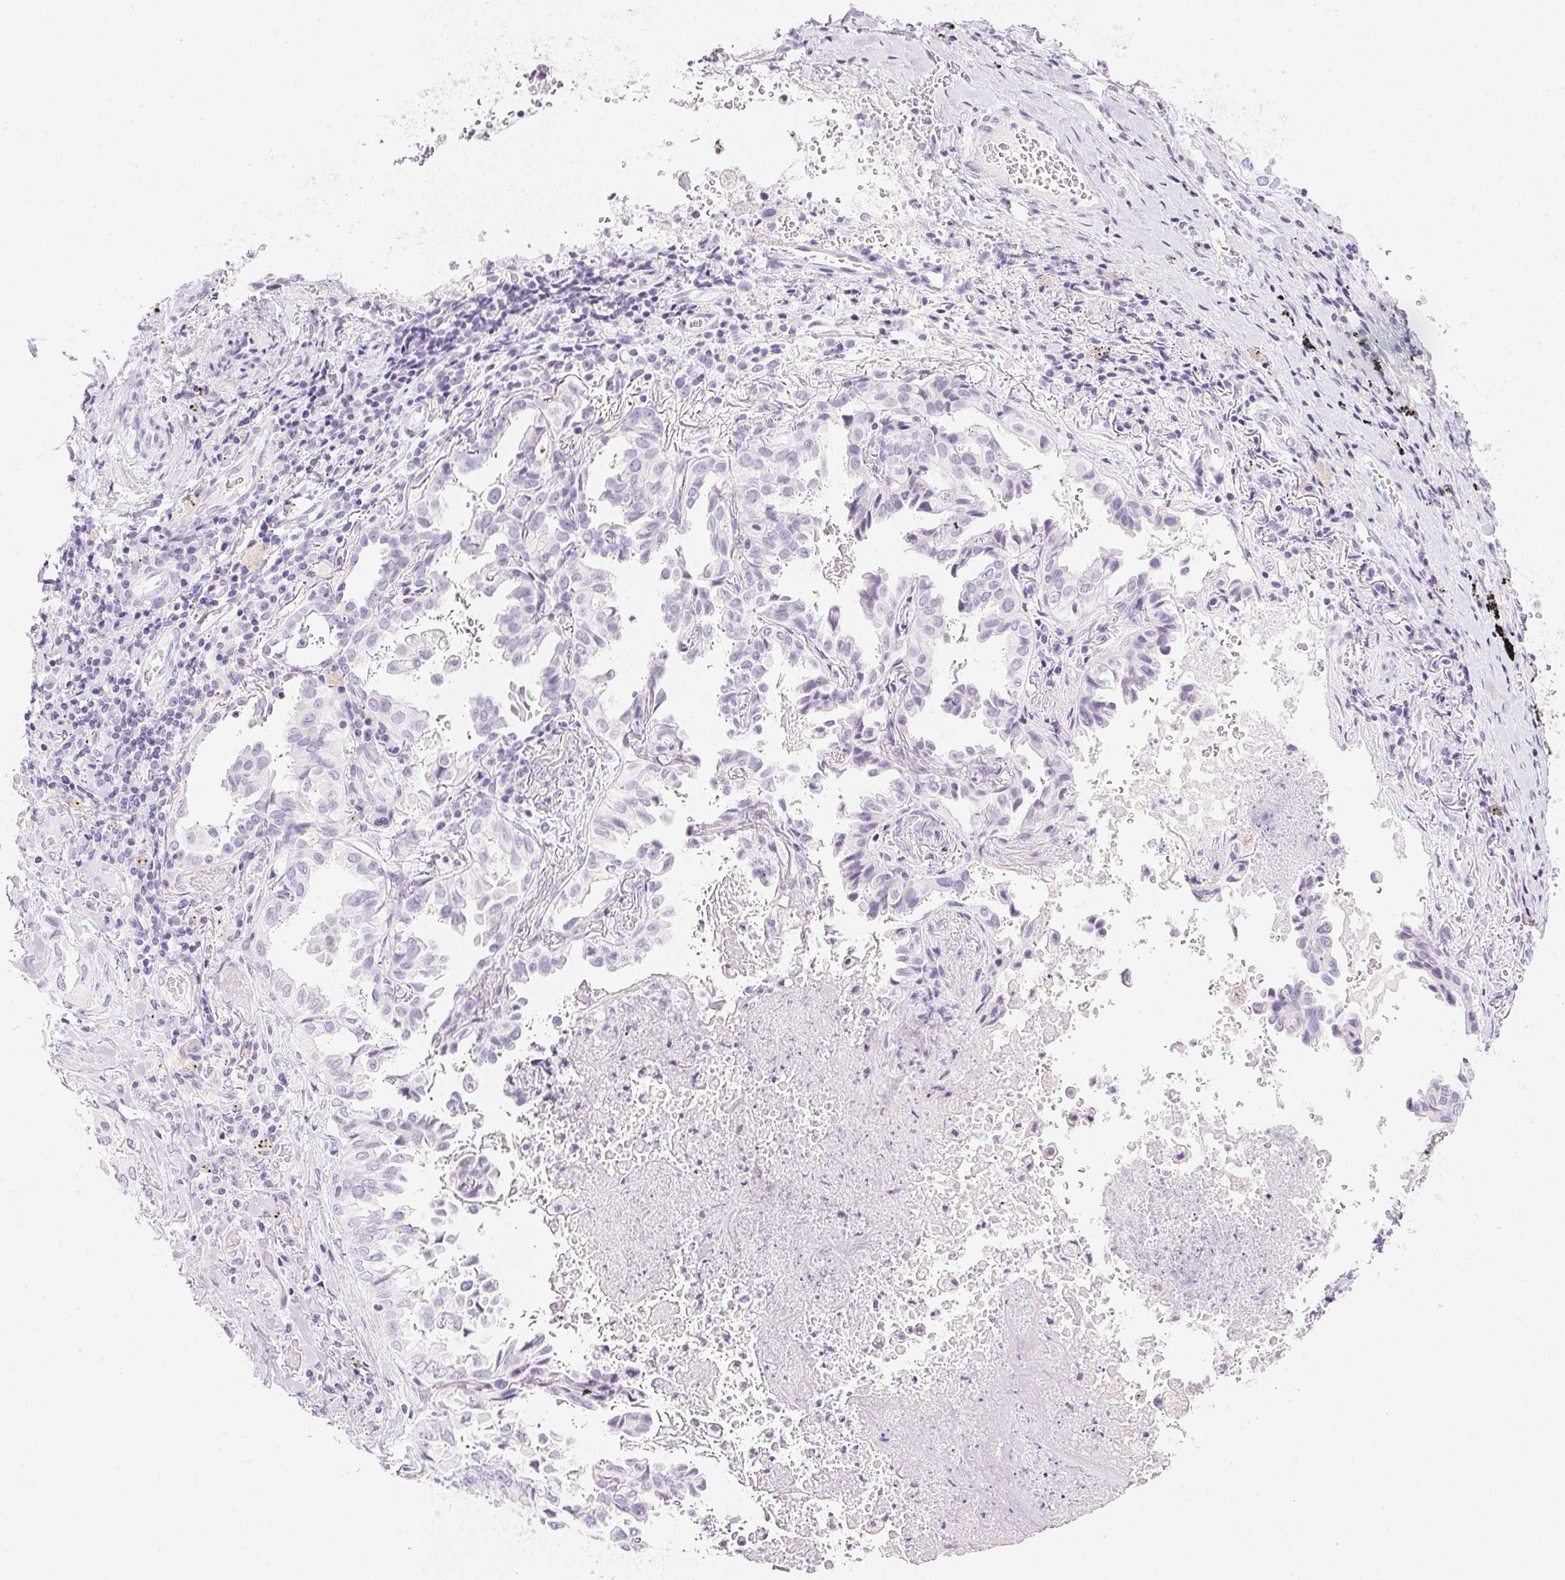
{"staining": {"intensity": "negative", "quantity": "none", "location": "none"}, "tissue": "lung cancer", "cell_type": "Tumor cells", "image_type": "cancer", "snomed": [{"axis": "morphology", "description": "Aneuploidy"}, {"axis": "morphology", "description": "Adenocarcinoma, NOS"}, {"axis": "morphology", "description": "Adenocarcinoma, metastatic, NOS"}, {"axis": "topography", "description": "Lymph node"}, {"axis": "topography", "description": "Lung"}], "caption": "An IHC photomicrograph of metastatic adenocarcinoma (lung) is shown. There is no staining in tumor cells of metastatic adenocarcinoma (lung).", "gene": "CPB1", "patient": {"sex": "female", "age": 48}}